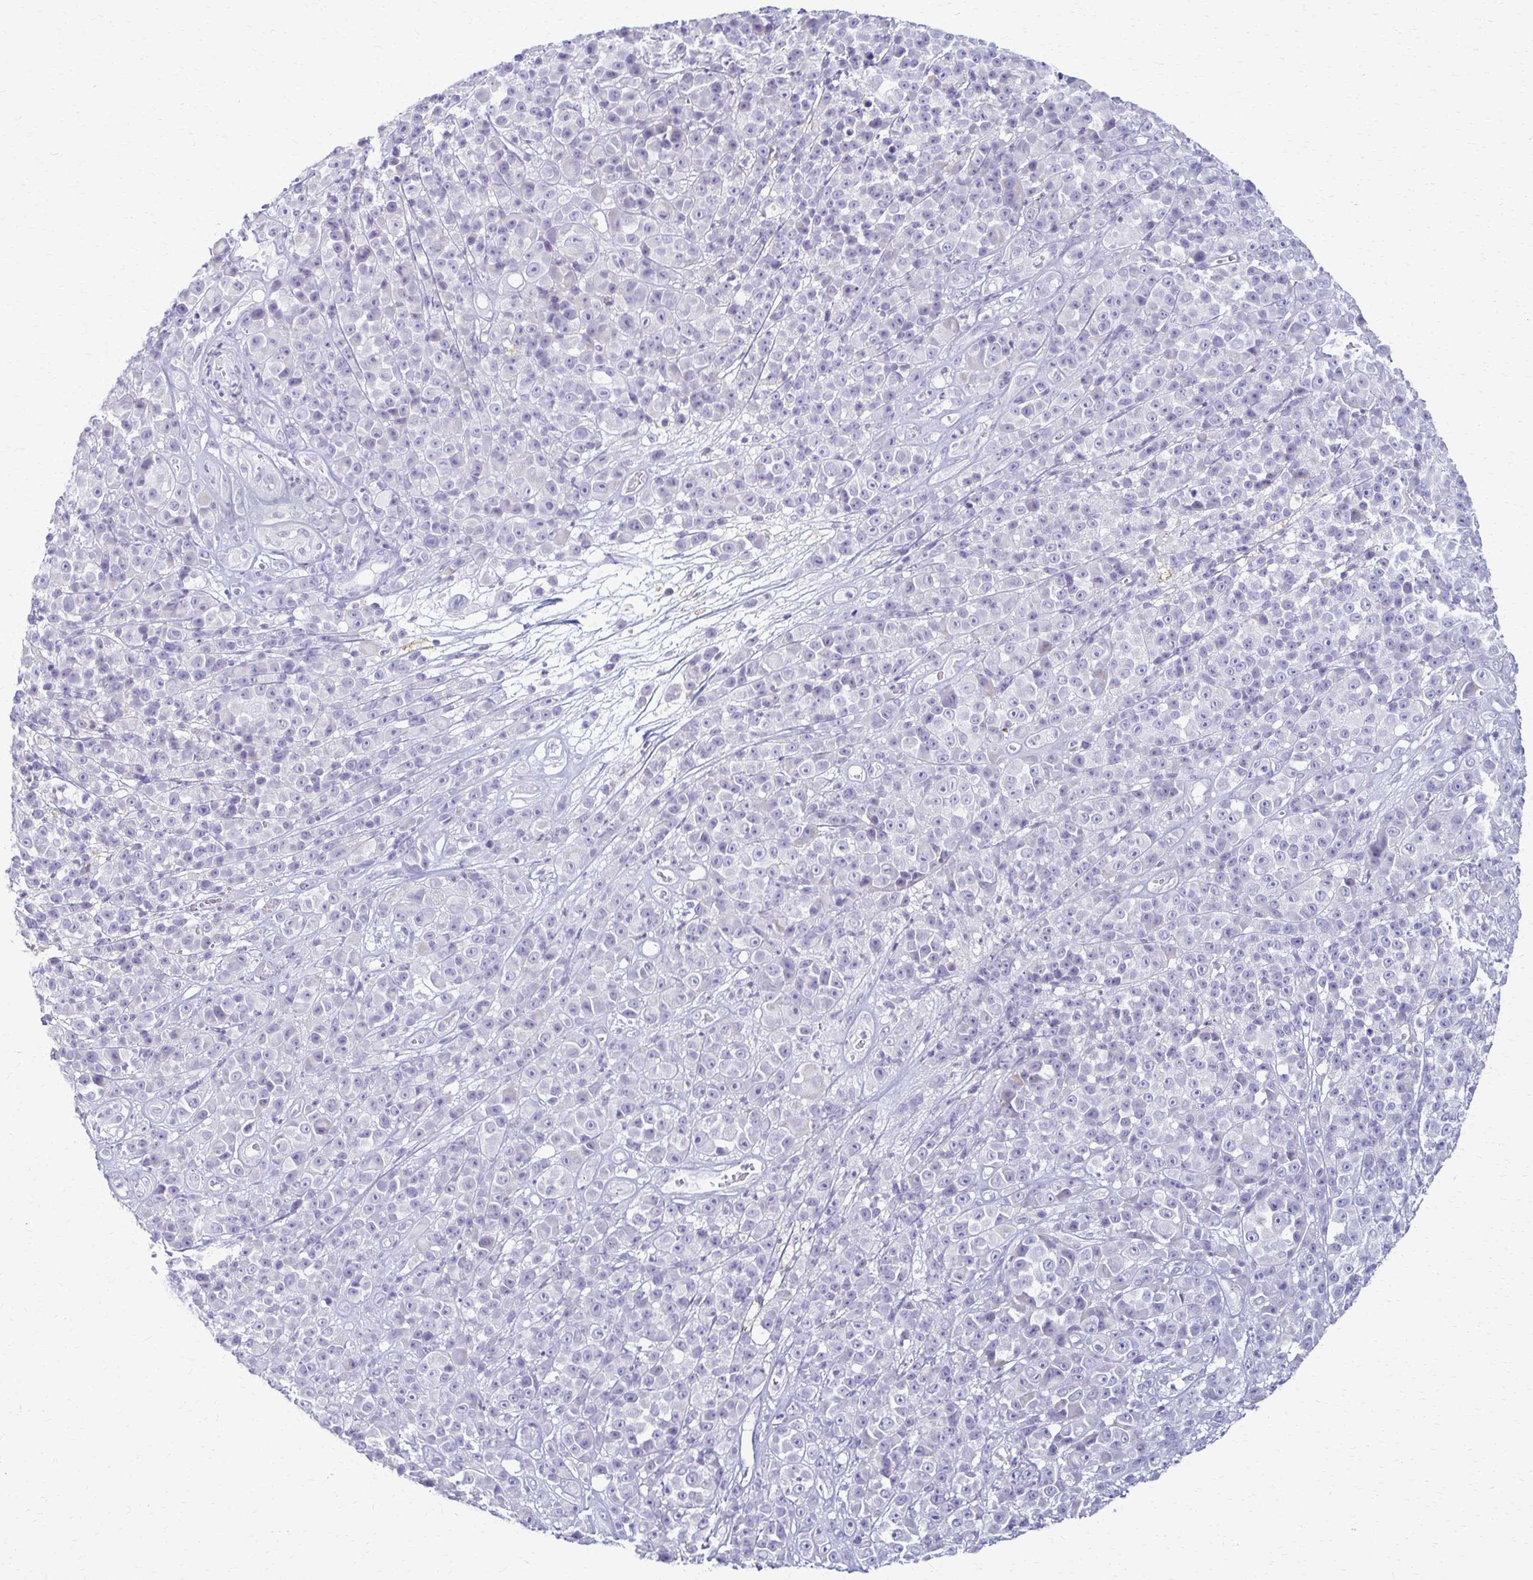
{"staining": {"intensity": "negative", "quantity": "none", "location": "none"}, "tissue": "melanoma", "cell_type": "Tumor cells", "image_type": "cancer", "snomed": [{"axis": "morphology", "description": "Malignant melanoma, NOS"}, {"axis": "topography", "description": "Skin"}, {"axis": "topography", "description": "Skin of back"}], "caption": "This is a photomicrograph of immunohistochemistry staining of malignant melanoma, which shows no expression in tumor cells.", "gene": "FCGR2B", "patient": {"sex": "male", "age": 91}}